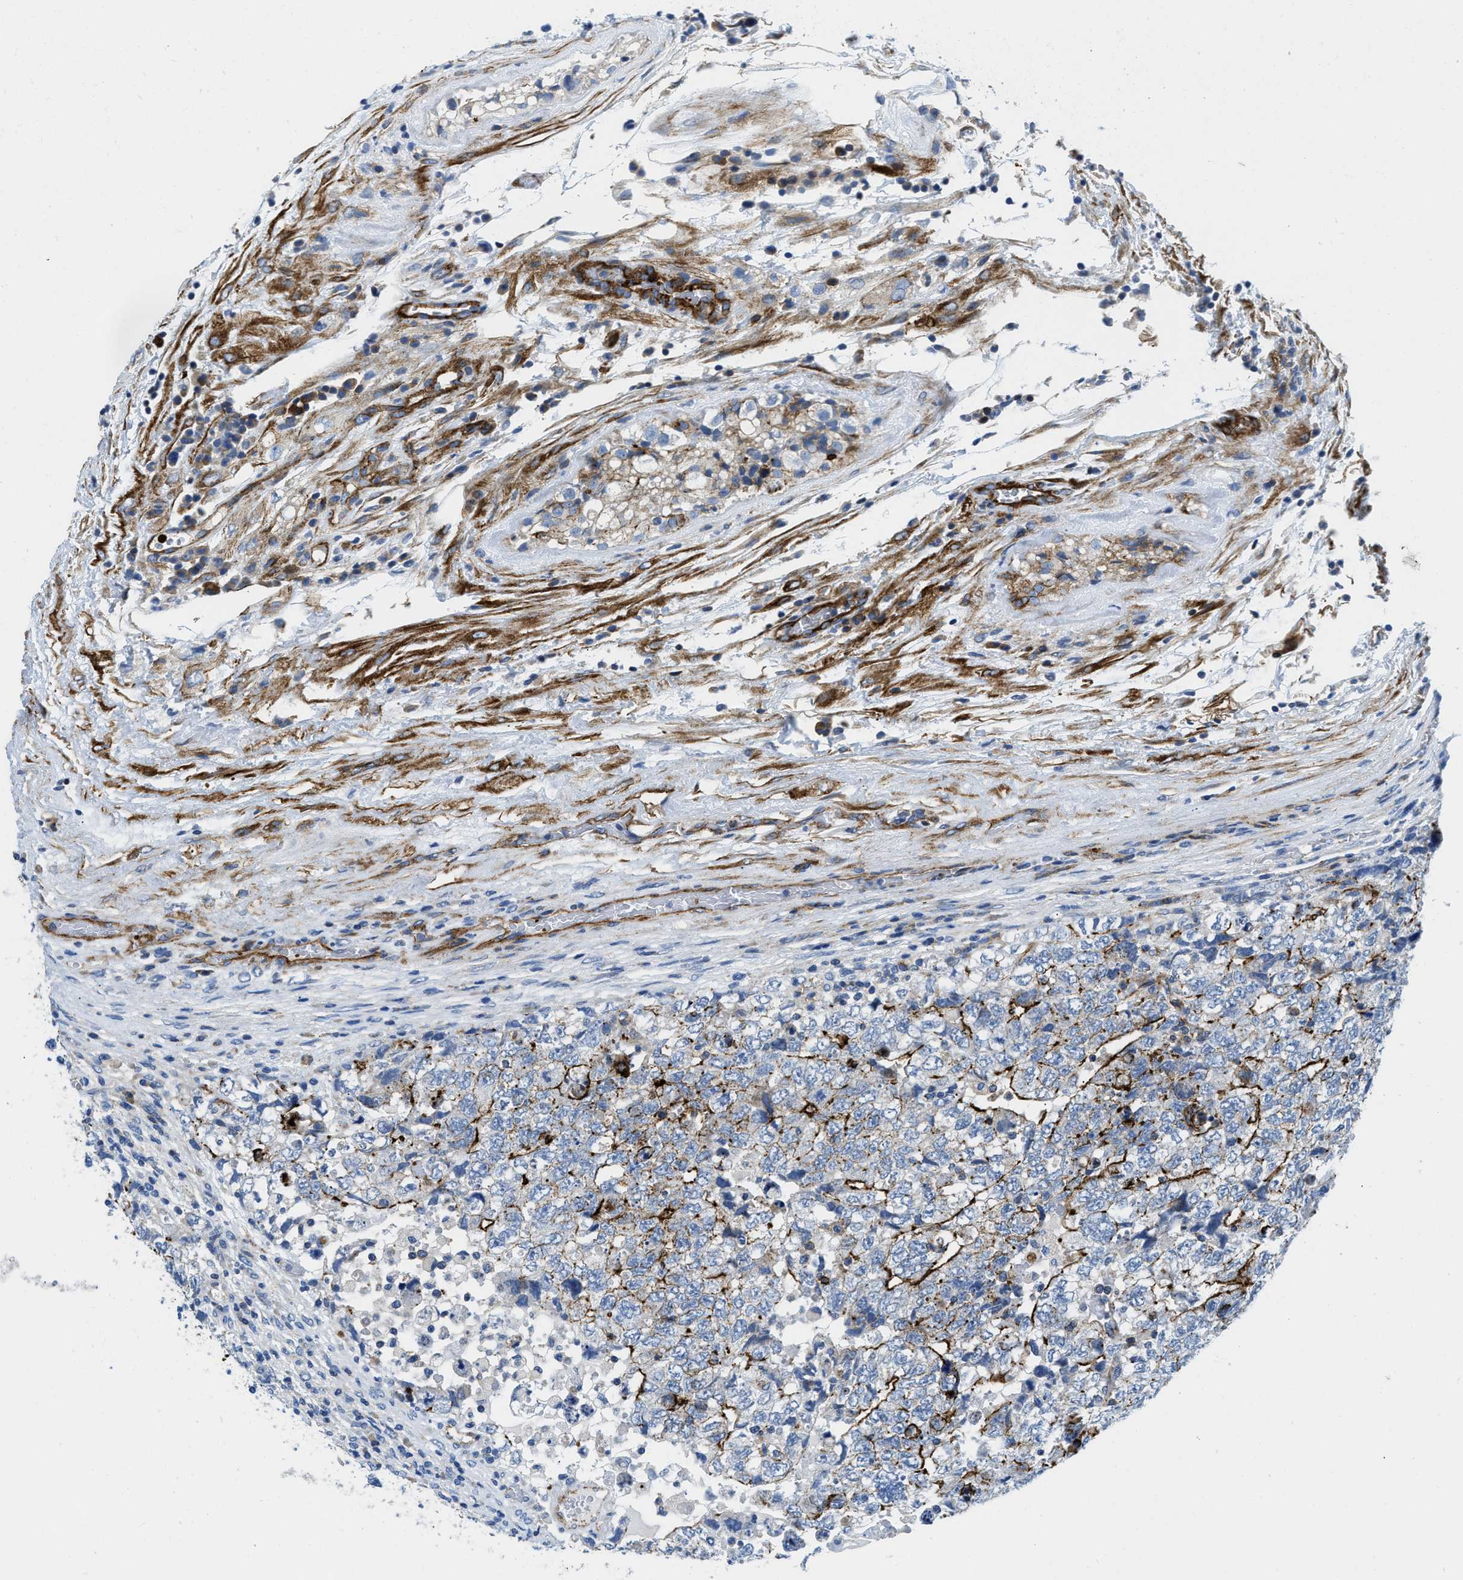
{"staining": {"intensity": "strong", "quantity": "<25%", "location": "cytoplasmic/membranous"}, "tissue": "testis cancer", "cell_type": "Tumor cells", "image_type": "cancer", "snomed": [{"axis": "morphology", "description": "Carcinoma, Embryonal, NOS"}, {"axis": "topography", "description": "Testis"}], "caption": "Human testis cancer (embryonal carcinoma) stained with a protein marker displays strong staining in tumor cells.", "gene": "CUTA", "patient": {"sex": "male", "age": 36}}